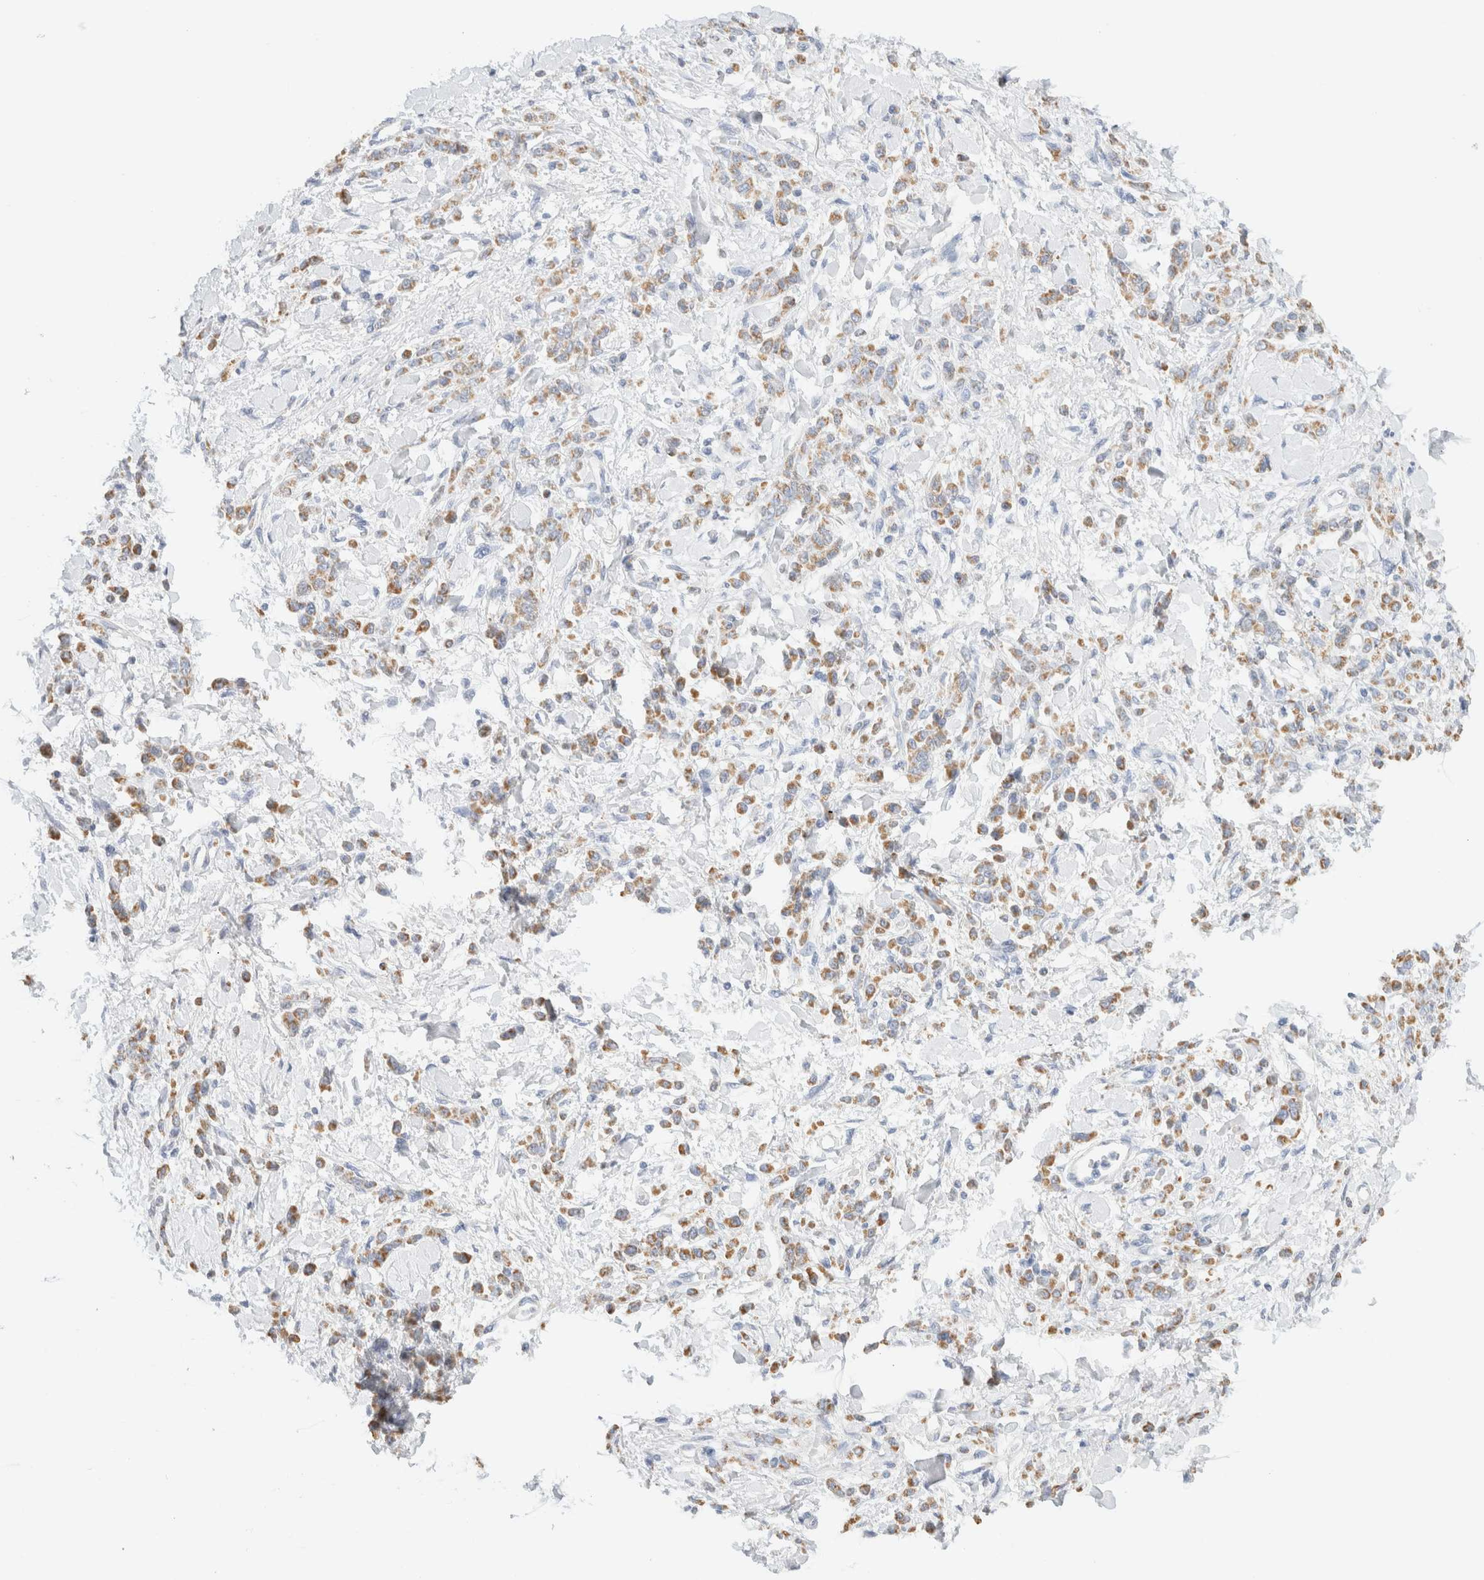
{"staining": {"intensity": "moderate", "quantity": ">75%", "location": "cytoplasmic/membranous"}, "tissue": "stomach cancer", "cell_type": "Tumor cells", "image_type": "cancer", "snomed": [{"axis": "morphology", "description": "Normal tissue, NOS"}, {"axis": "morphology", "description": "Adenocarcinoma, NOS"}, {"axis": "topography", "description": "Stomach"}], "caption": "Human stomach cancer (adenocarcinoma) stained with a protein marker reveals moderate staining in tumor cells.", "gene": "HDHD3", "patient": {"sex": "male", "age": 82}}